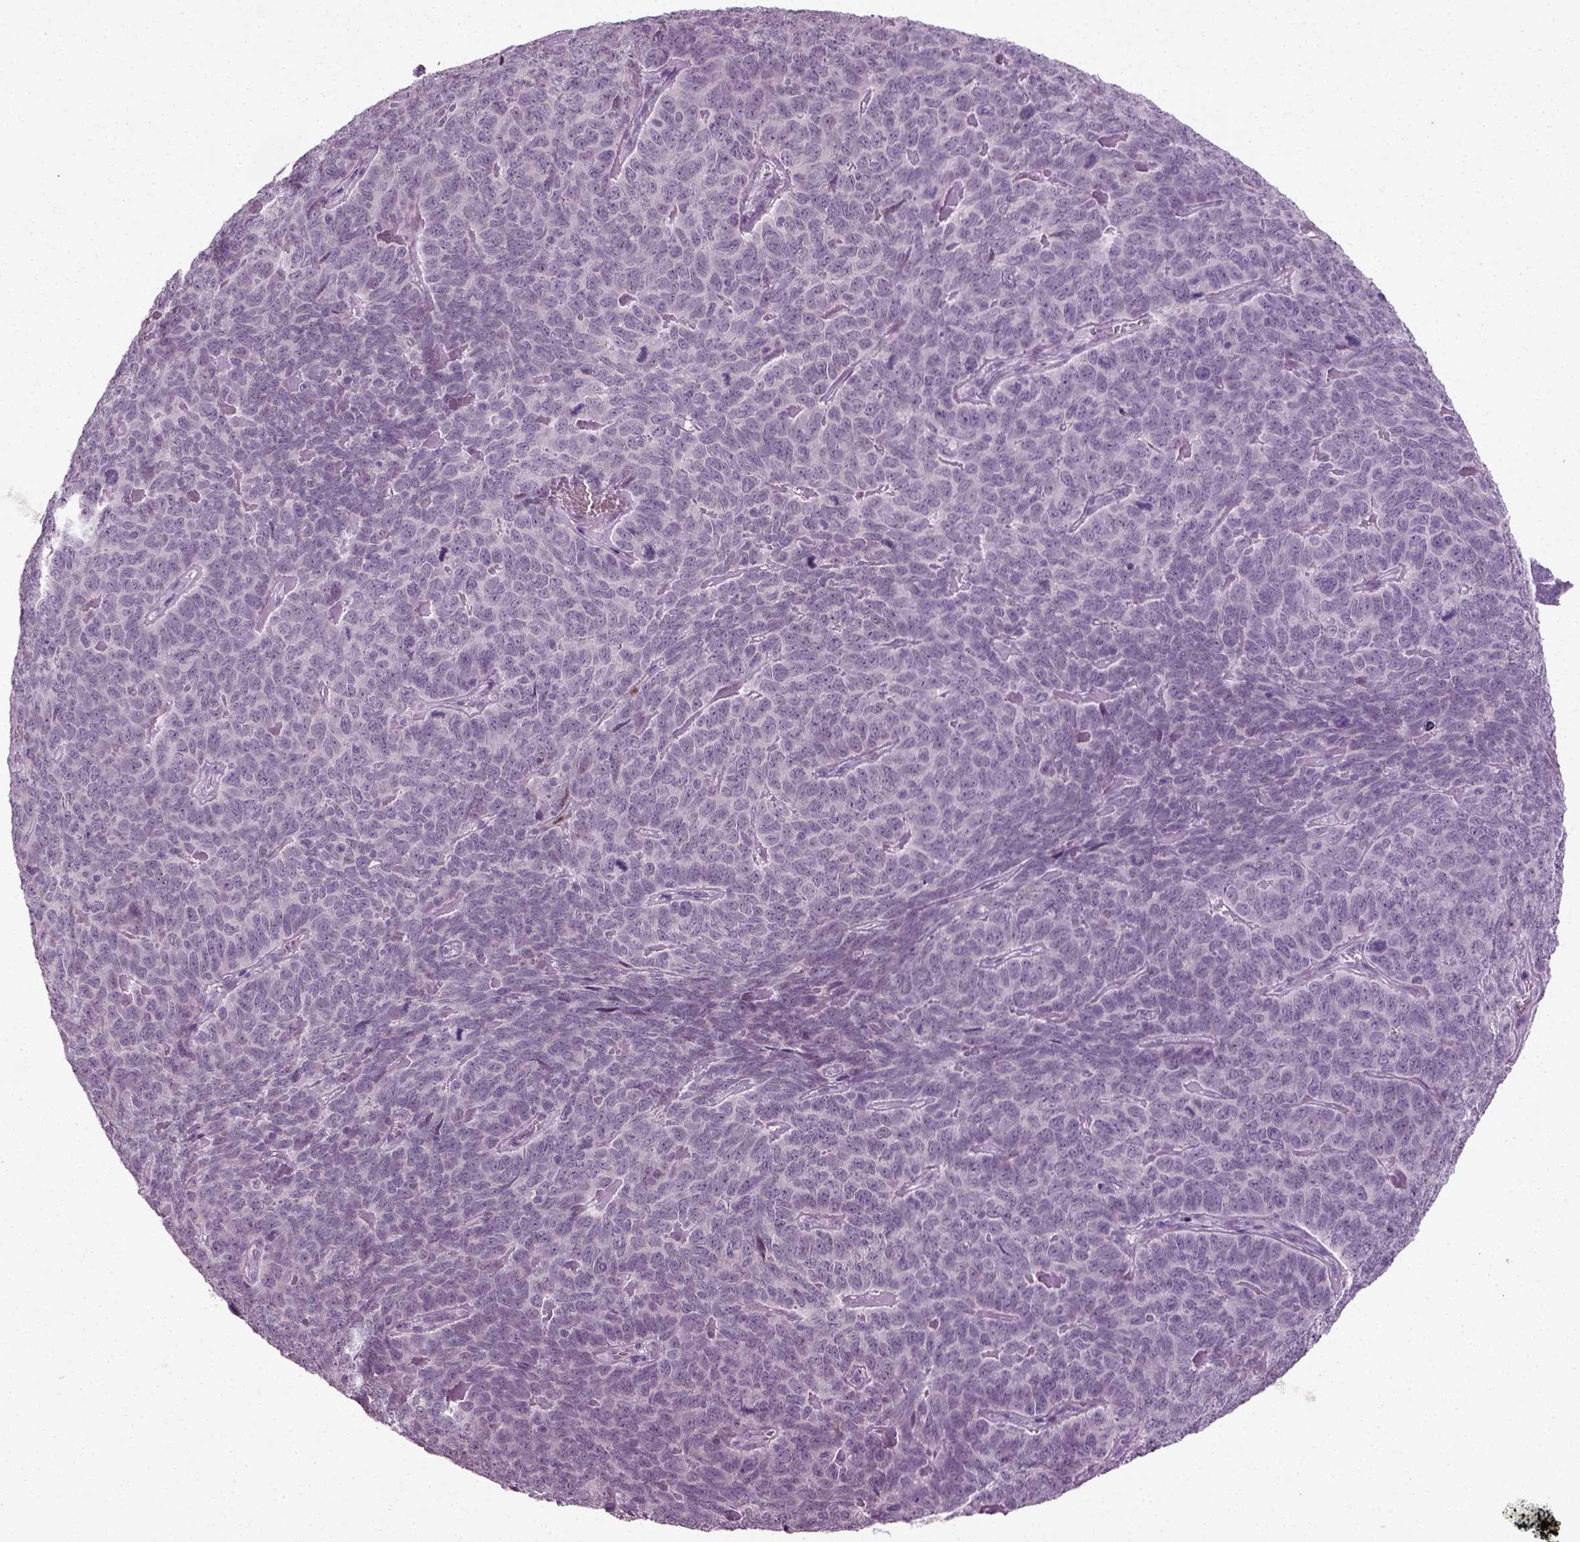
{"staining": {"intensity": "negative", "quantity": "none", "location": "none"}, "tissue": "skin cancer", "cell_type": "Tumor cells", "image_type": "cancer", "snomed": [{"axis": "morphology", "description": "Squamous cell carcinoma, NOS"}, {"axis": "topography", "description": "Skin"}, {"axis": "topography", "description": "Anal"}], "caption": "Tumor cells show no significant protein positivity in skin cancer.", "gene": "SYNGAP1", "patient": {"sex": "female", "age": 51}}